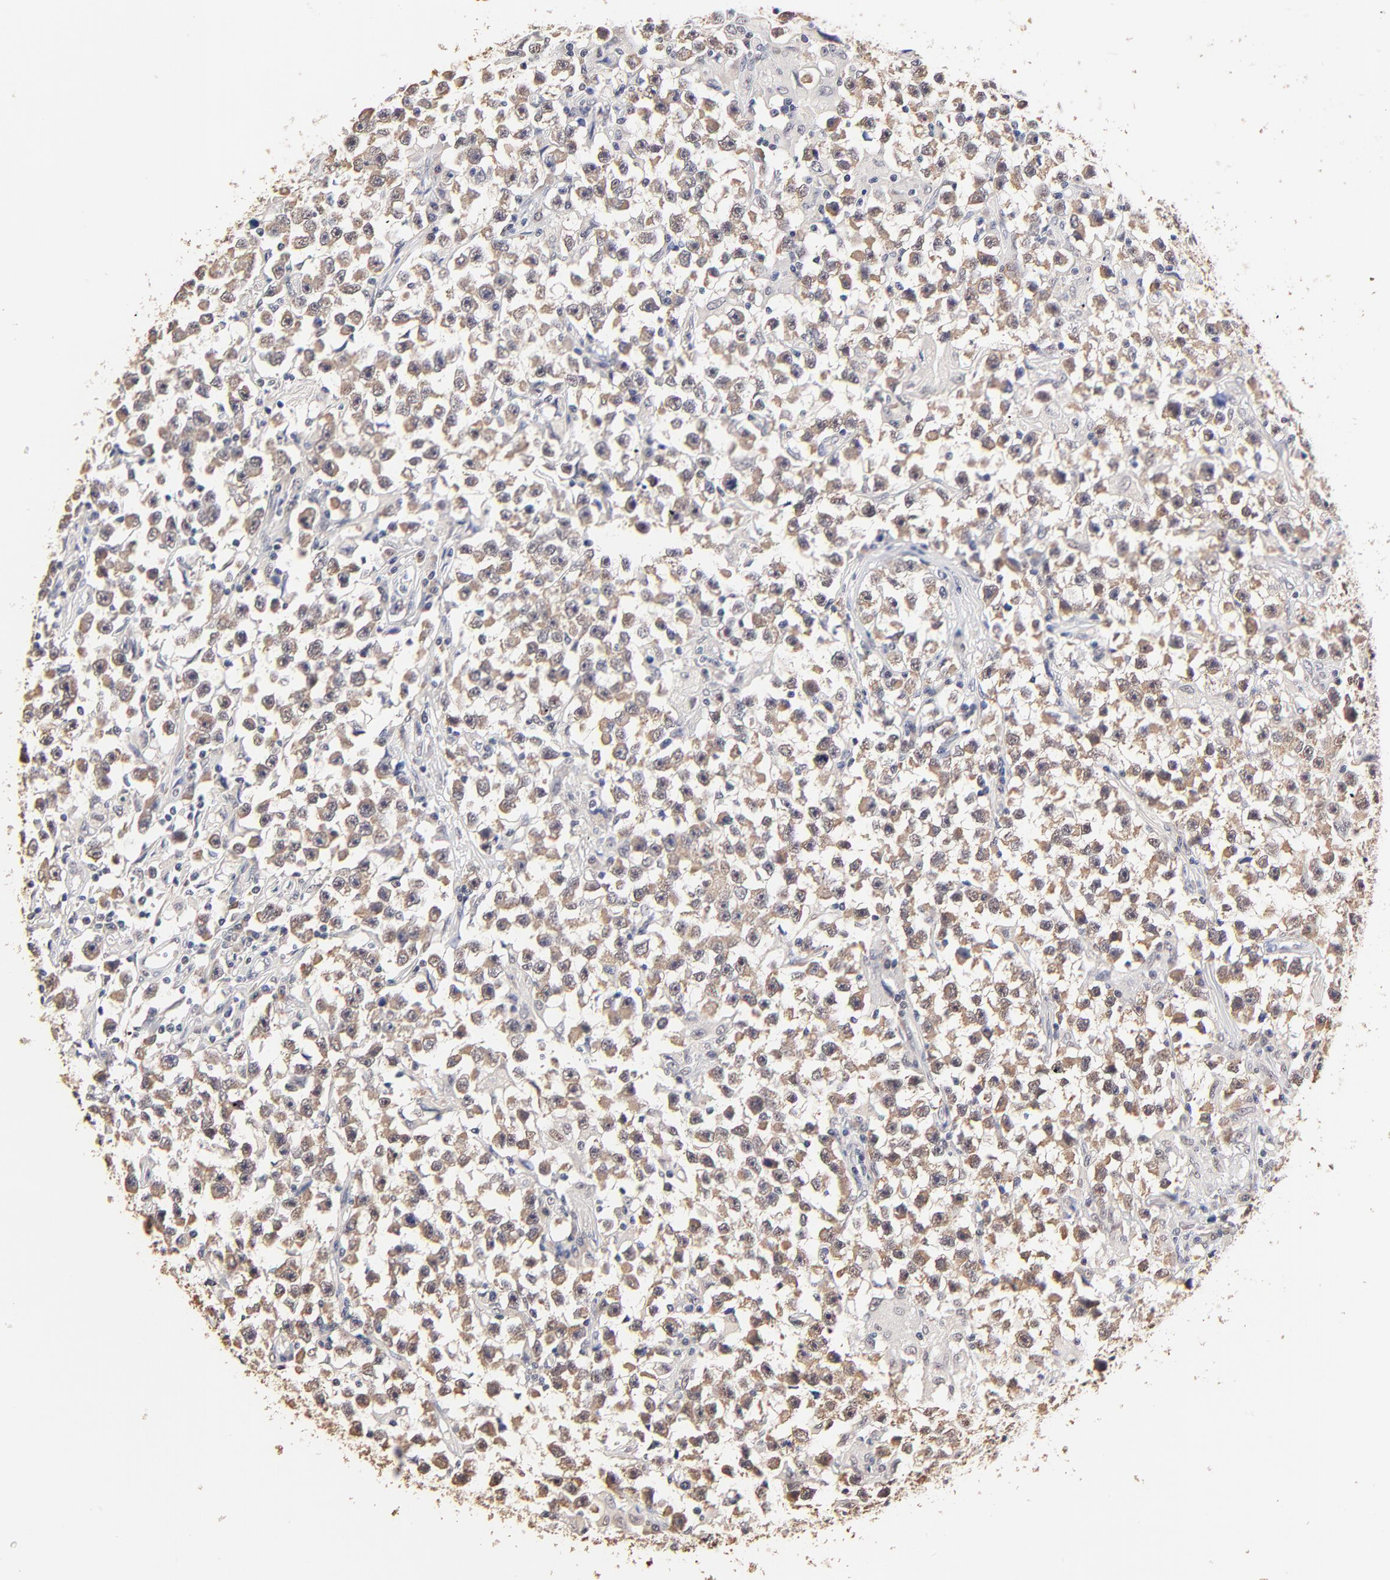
{"staining": {"intensity": "moderate", "quantity": ">75%", "location": "cytoplasmic/membranous"}, "tissue": "testis cancer", "cell_type": "Tumor cells", "image_type": "cancer", "snomed": [{"axis": "morphology", "description": "Seminoma, NOS"}, {"axis": "topography", "description": "Testis"}], "caption": "Immunohistochemistry micrograph of human testis cancer stained for a protein (brown), which displays medium levels of moderate cytoplasmic/membranous expression in approximately >75% of tumor cells.", "gene": "PTK7", "patient": {"sex": "male", "age": 33}}